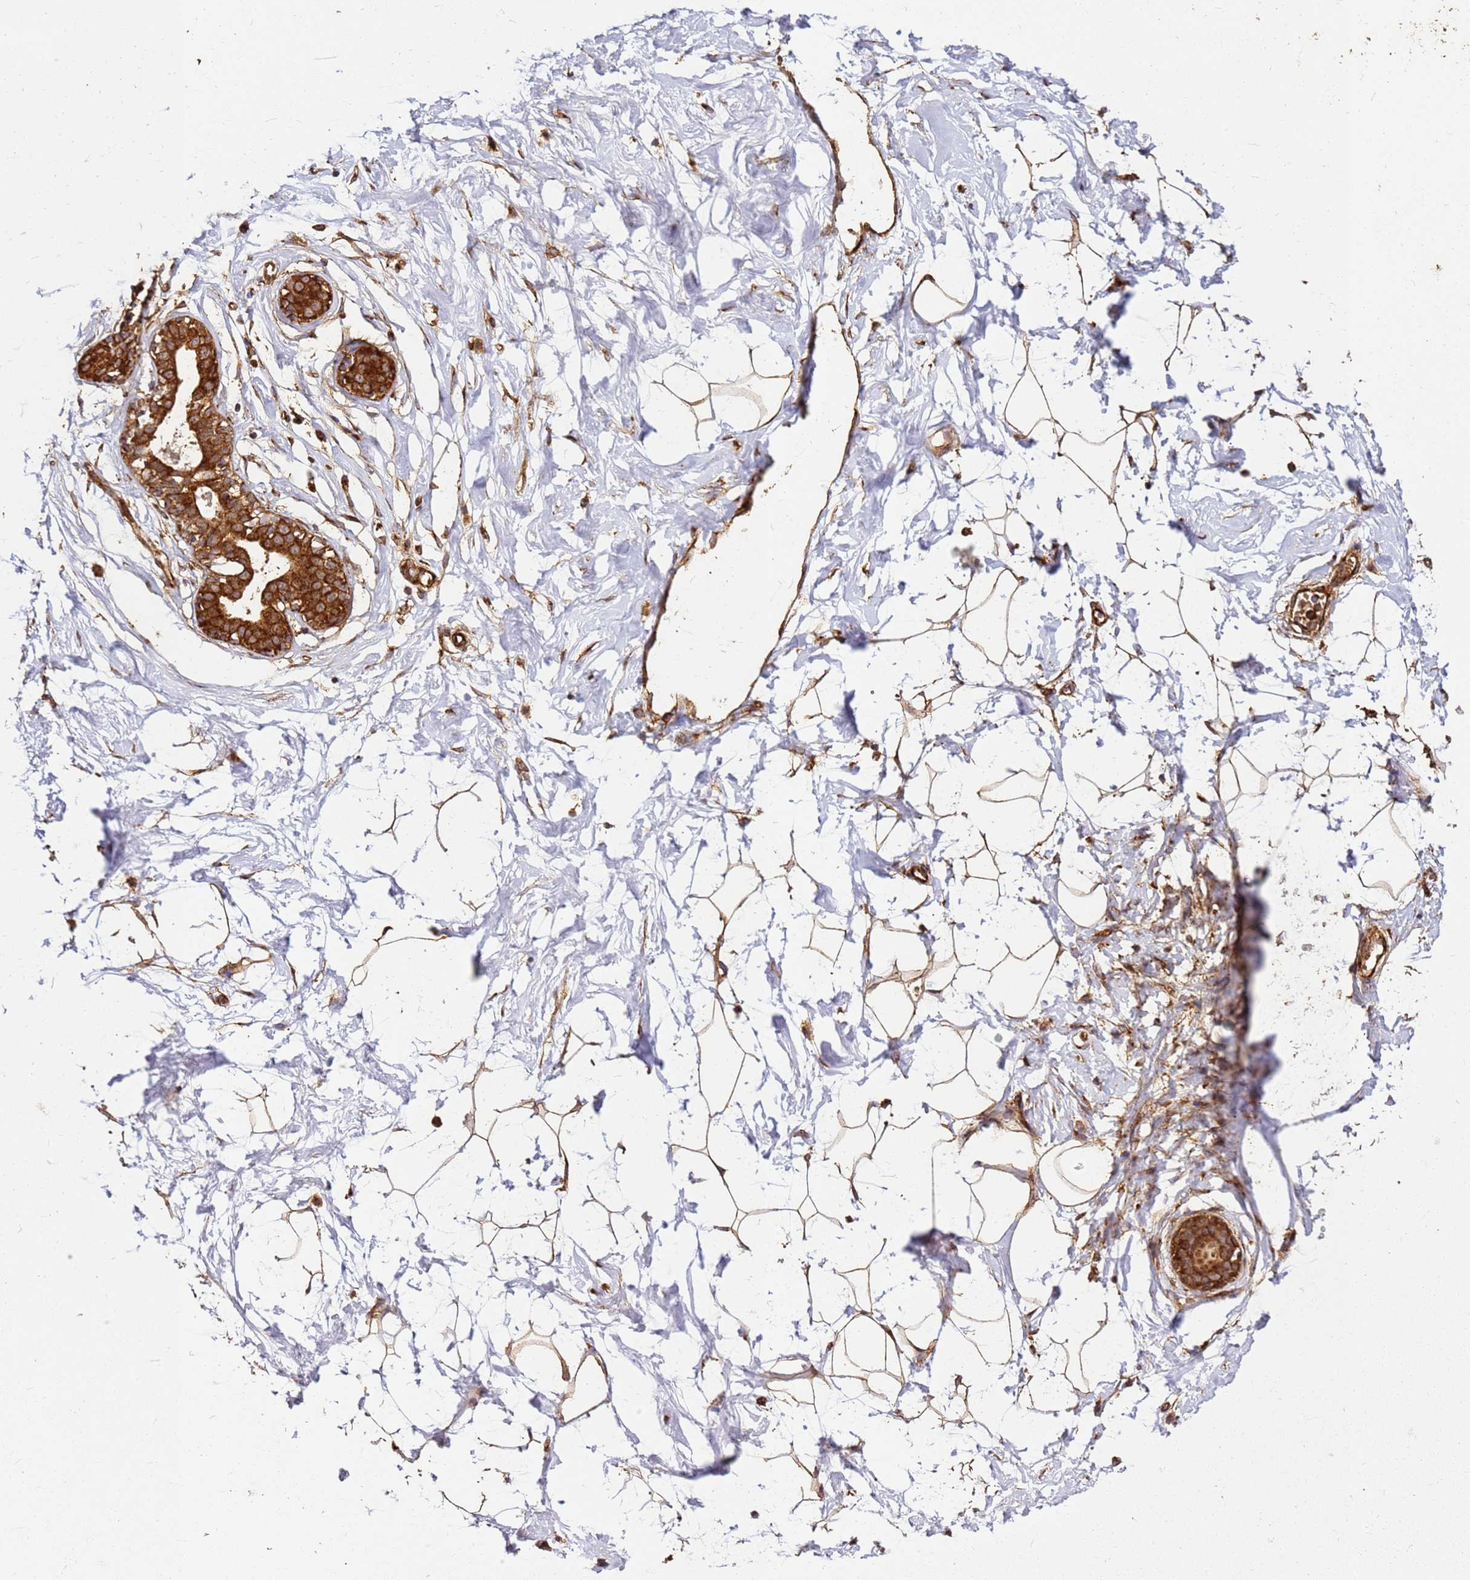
{"staining": {"intensity": "moderate", "quantity": ">75%", "location": "cytoplasmic/membranous"}, "tissue": "breast", "cell_type": "Adipocytes", "image_type": "normal", "snomed": [{"axis": "morphology", "description": "Normal tissue, NOS"}, {"axis": "morphology", "description": "Adenoma, NOS"}, {"axis": "topography", "description": "Breast"}], "caption": "Immunohistochemistry (IHC) of benign breast reveals medium levels of moderate cytoplasmic/membranous expression in about >75% of adipocytes. (DAB IHC with brightfield microscopy, high magnification).", "gene": "DVL3", "patient": {"sex": "female", "age": 23}}